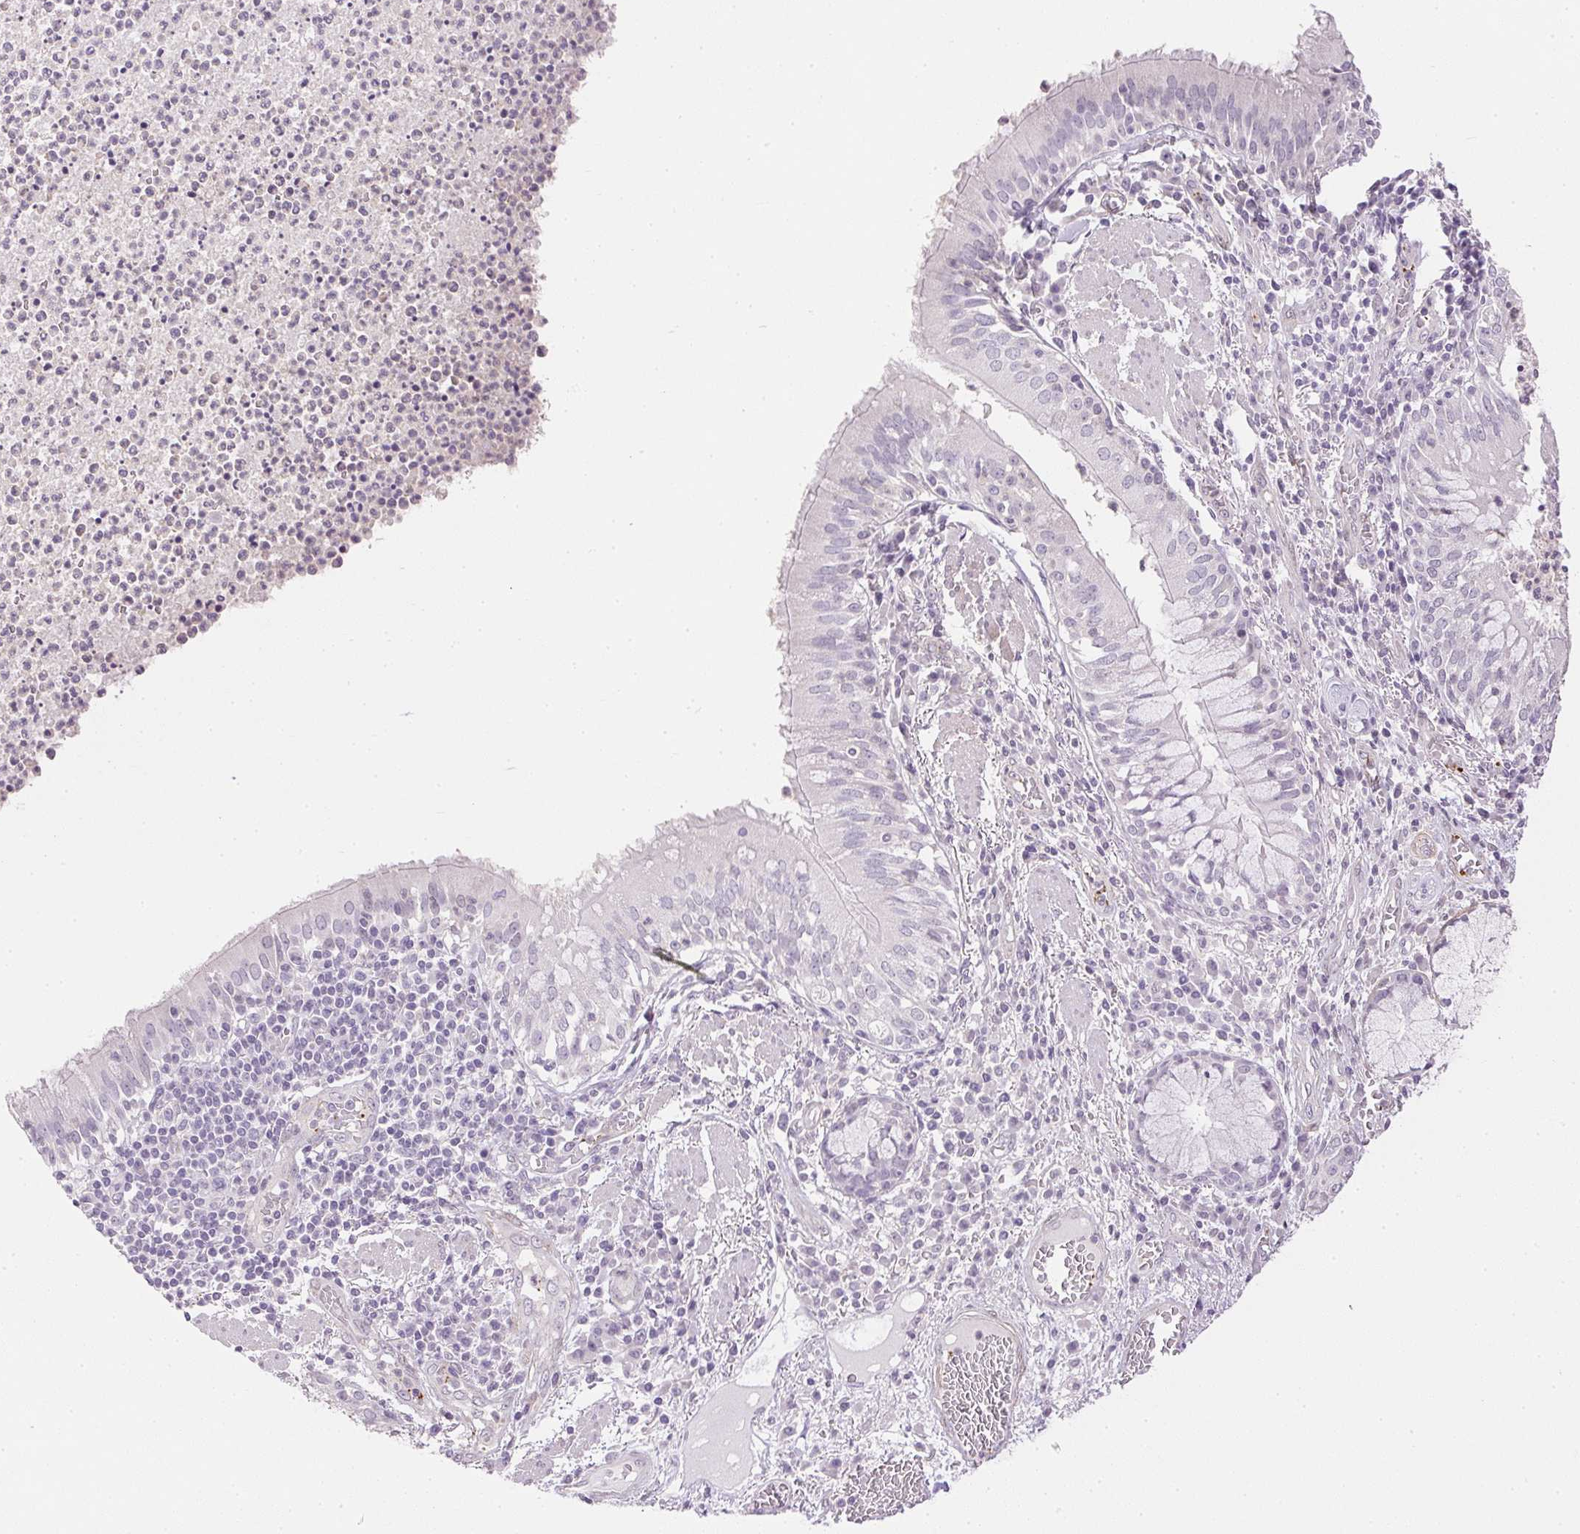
{"staining": {"intensity": "negative", "quantity": "none", "location": "none"}, "tissue": "bronchus", "cell_type": "Respiratory epithelial cells", "image_type": "normal", "snomed": [{"axis": "morphology", "description": "Normal tissue, NOS"}, {"axis": "topography", "description": "Lymph node"}, {"axis": "topography", "description": "Bronchus"}], "caption": "DAB immunohistochemical staining of benign bronchus demonstrates no significant staining in respiratory epithelial cells.", "gene": "PRL", "patient": {"sex": "male", "age": 56}}